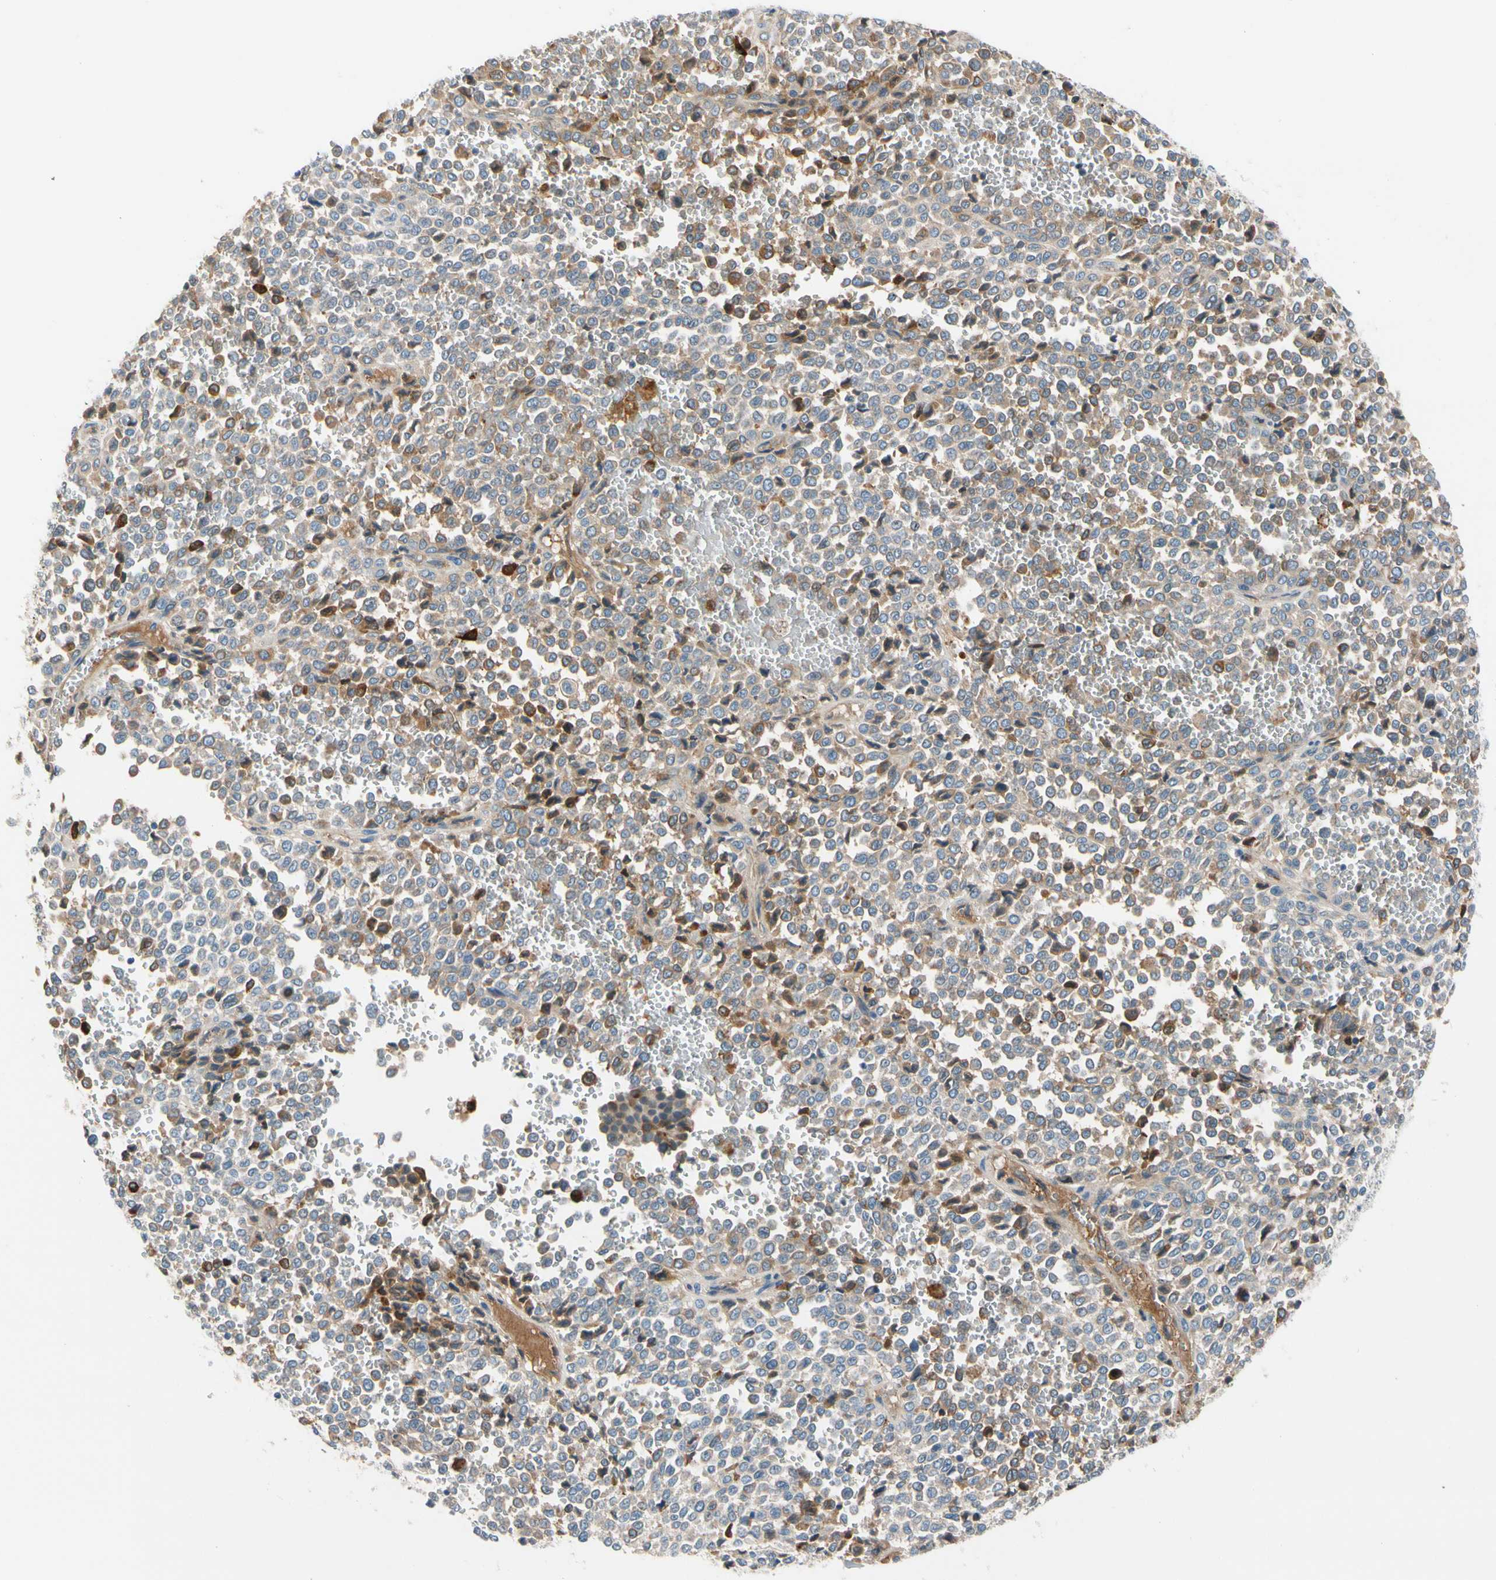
{"staining": {"intensity": "moderate", "quantity": "<25%", "location": "cytoplasmic/membranous"}, "tissue": "melanoma", "cell_type": "Tumor cells", "image_type": "cancer", "snomed": [{"axis": "morphology", "description": "Malignant melanoma, Metastatic site"}, {"axis": "topography", "description": "Pancreas"}], "caption": "Melanoma stained with a protein marker demonstrates moderate staining in tumor cells.", "gene": "CNDP1", "patient": {"sex": "female", "age": 30}}